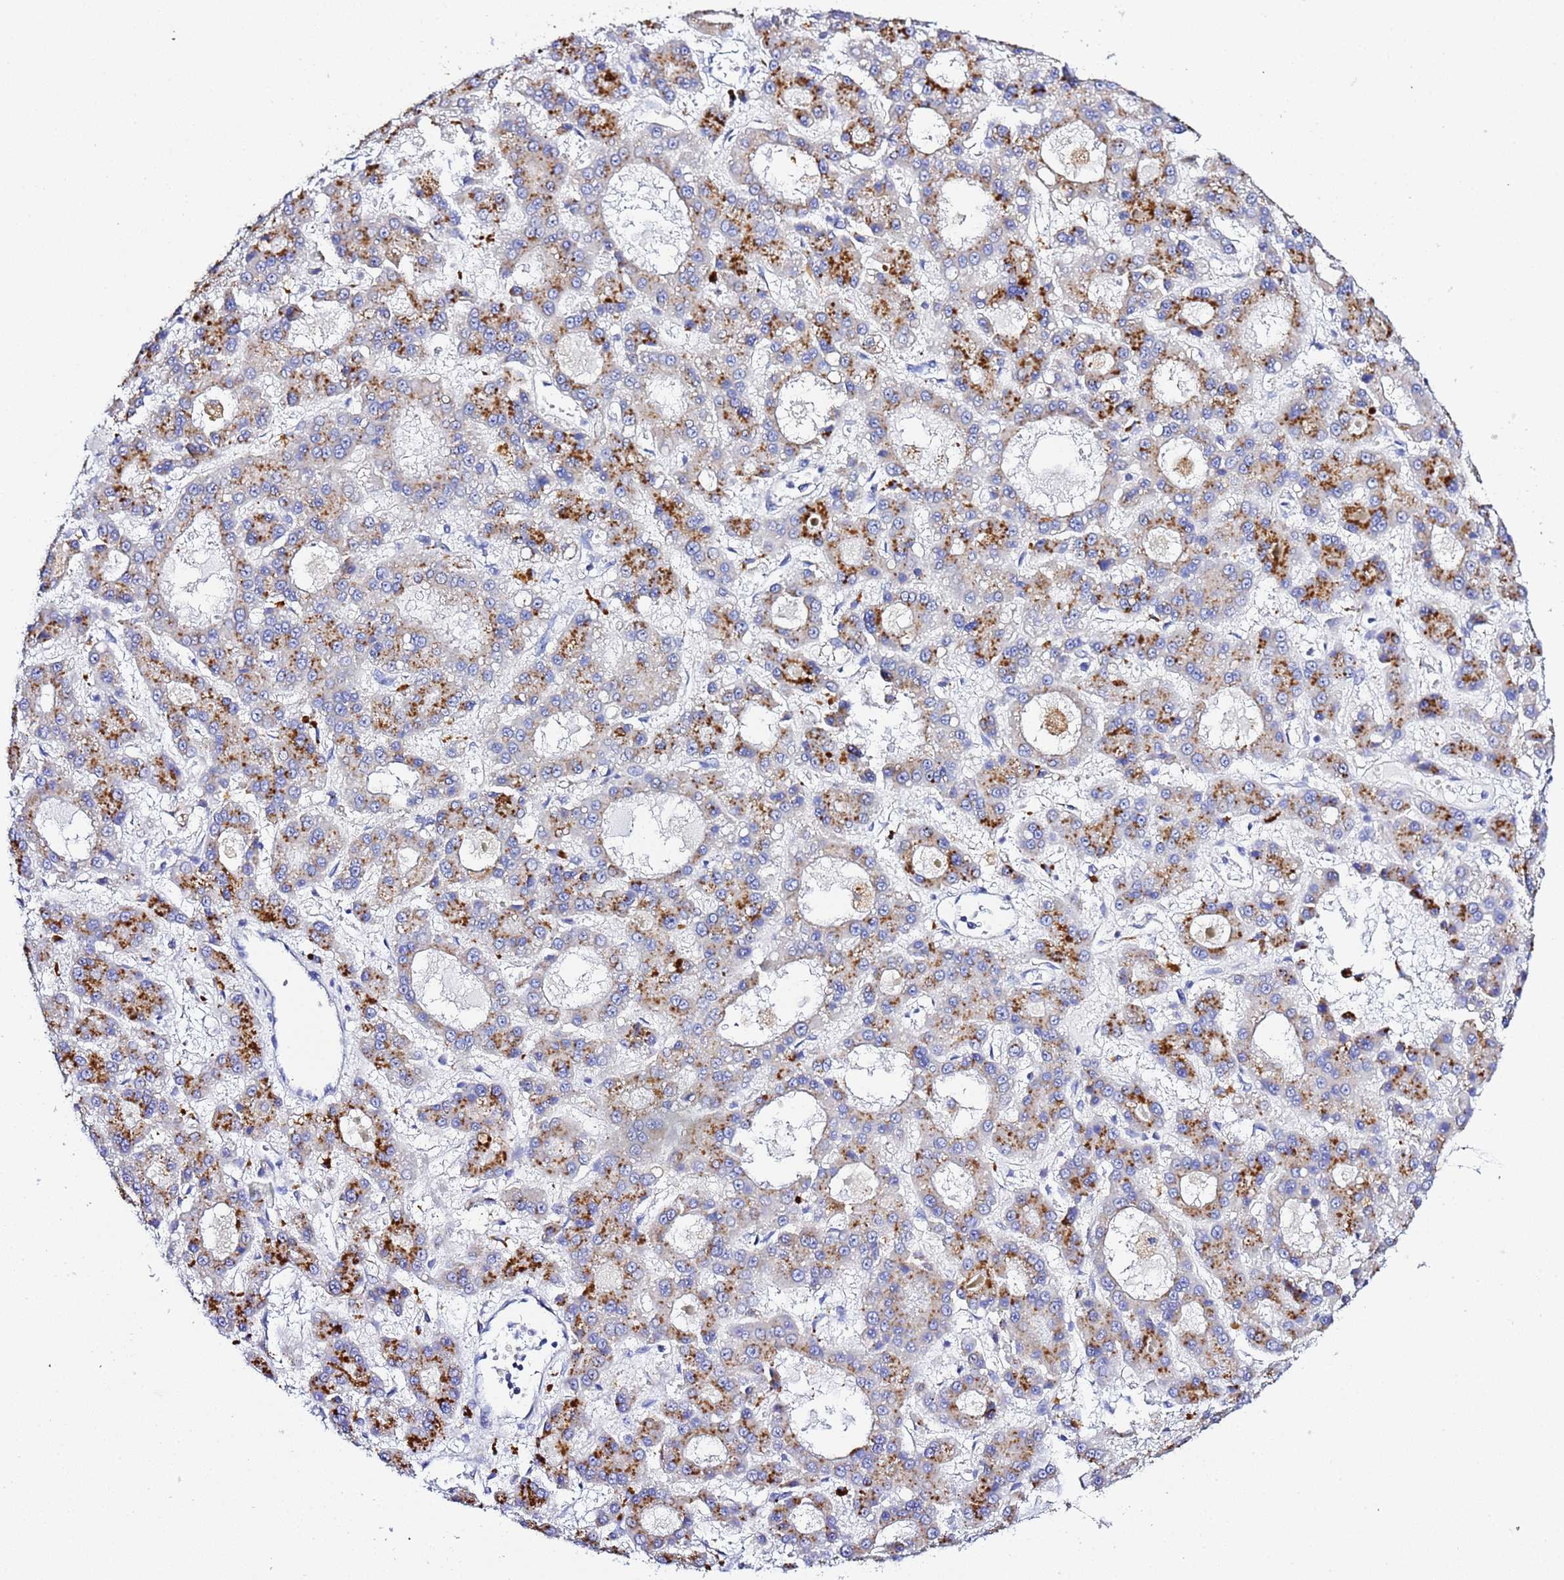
{"staining": {"intensity": "strong", "quantity": "25%-75%", "location": "cytoplasmic/membranous"}, "tissue": "liver cancer", "cell_type": "Tumor cells", "image_type": "cancer", "snomed": [{"axis": "morphology", "description": "Carcinoma, Hepatocellular, NOS"}, {"axis": "topography", "description": "Liver"}], "caption": "Liver hepatocellular carcinoma was stained to show a protein in brown. There is high levels of strong cytoplasmic/membranous positivity in approximately 25%-75% of tumor cells. (IHC, brightfield microscopy, high magnification).", "gene": "VTI1B", "patient": {"sex": "male", "age": 70}}